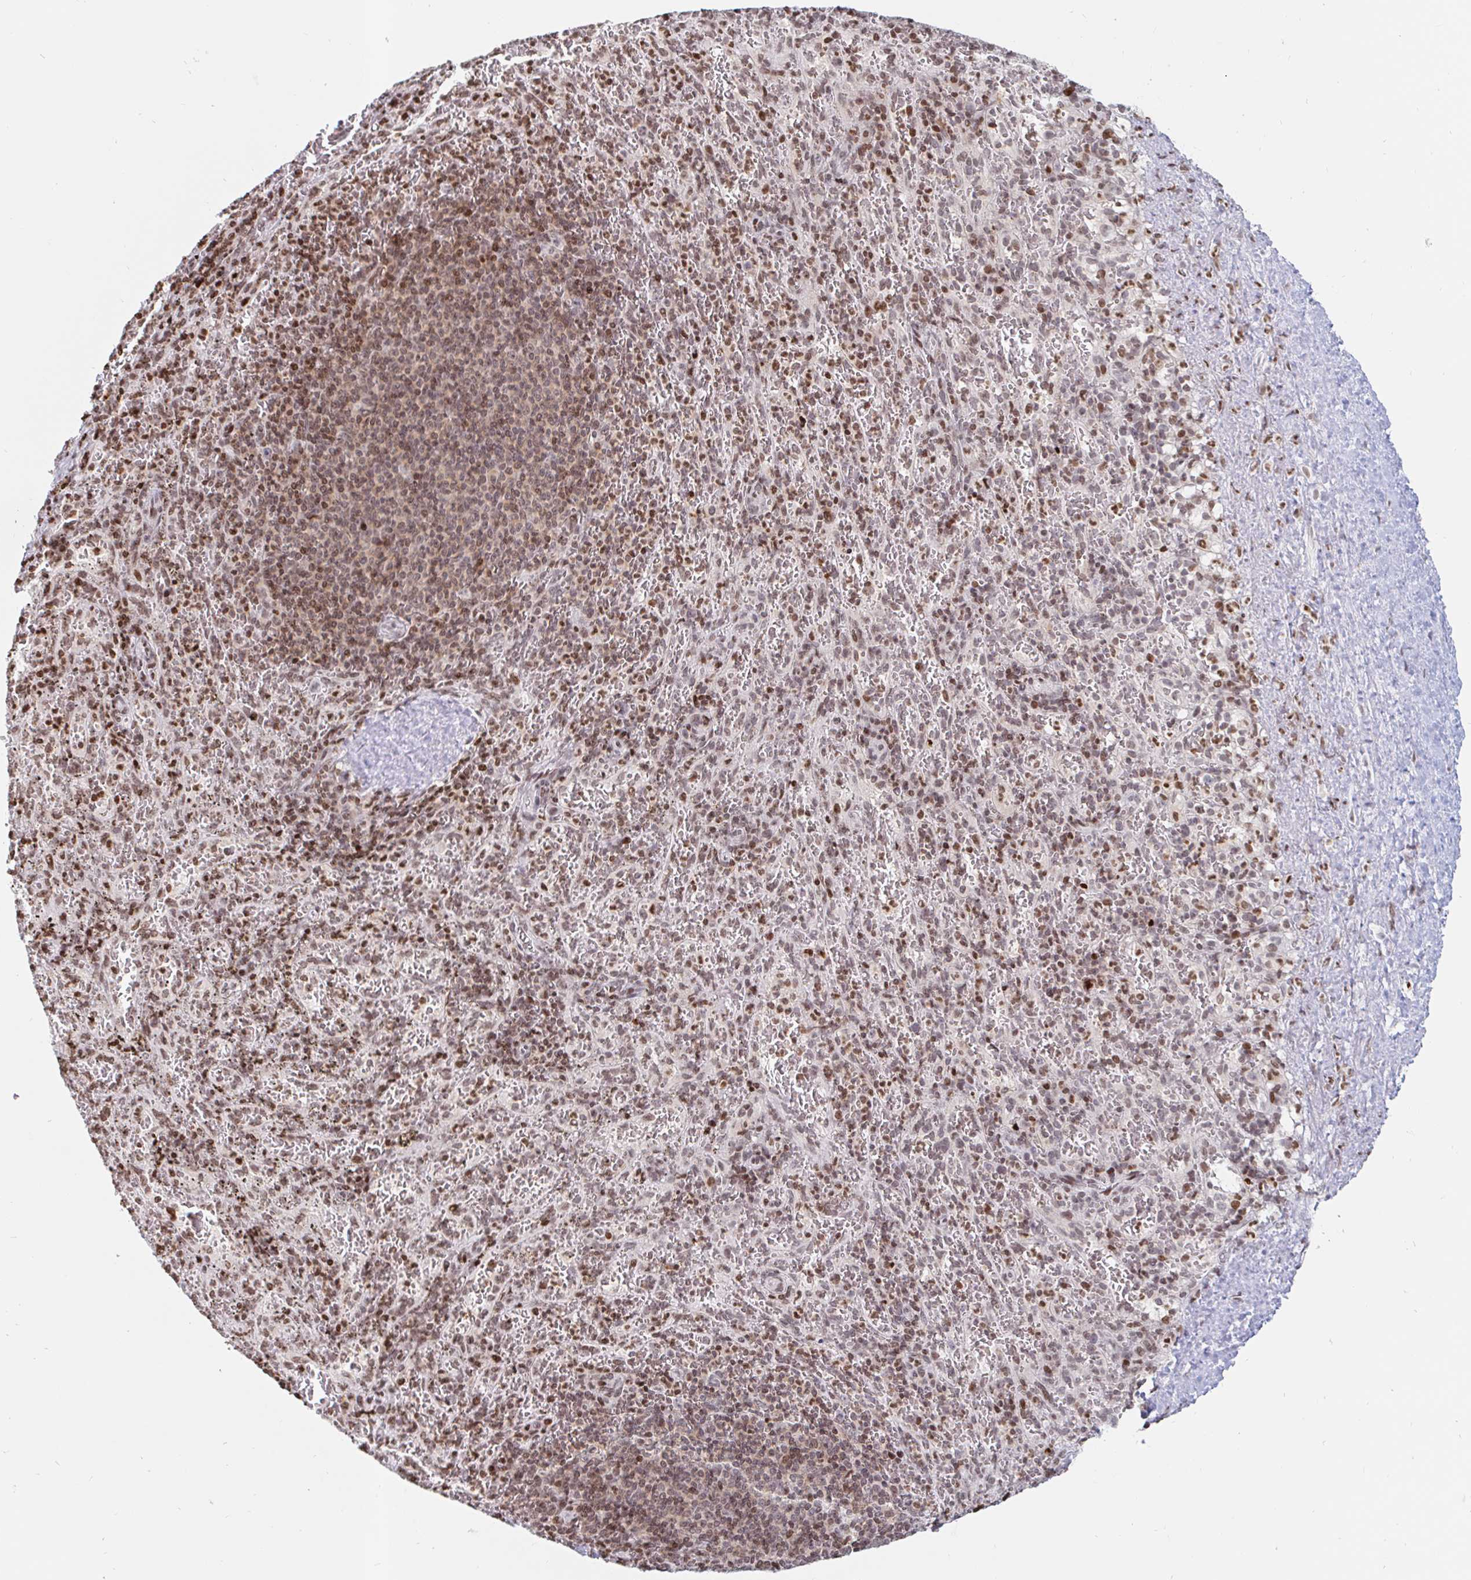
{"staining": {"intensity": "moderate", "quantity": "25%-75%", "location": "nuclear"}, "tissue": "spleen", "cell_type": "Cells in red pulp", "image_type": "normal", "snomed": [{"axis": "morphology", "description": "Normal tissue, NOS"}, {"axis": "topography", "description": "Spleen"}], "caption": "DAB immunohistochemical staining of benign human spleen shows moderate nuclear protein staining in approximately 25%-75% of cells in red pulp.", "gene": "HOXC10", "patient": {"sex": "male", "age": 57}}